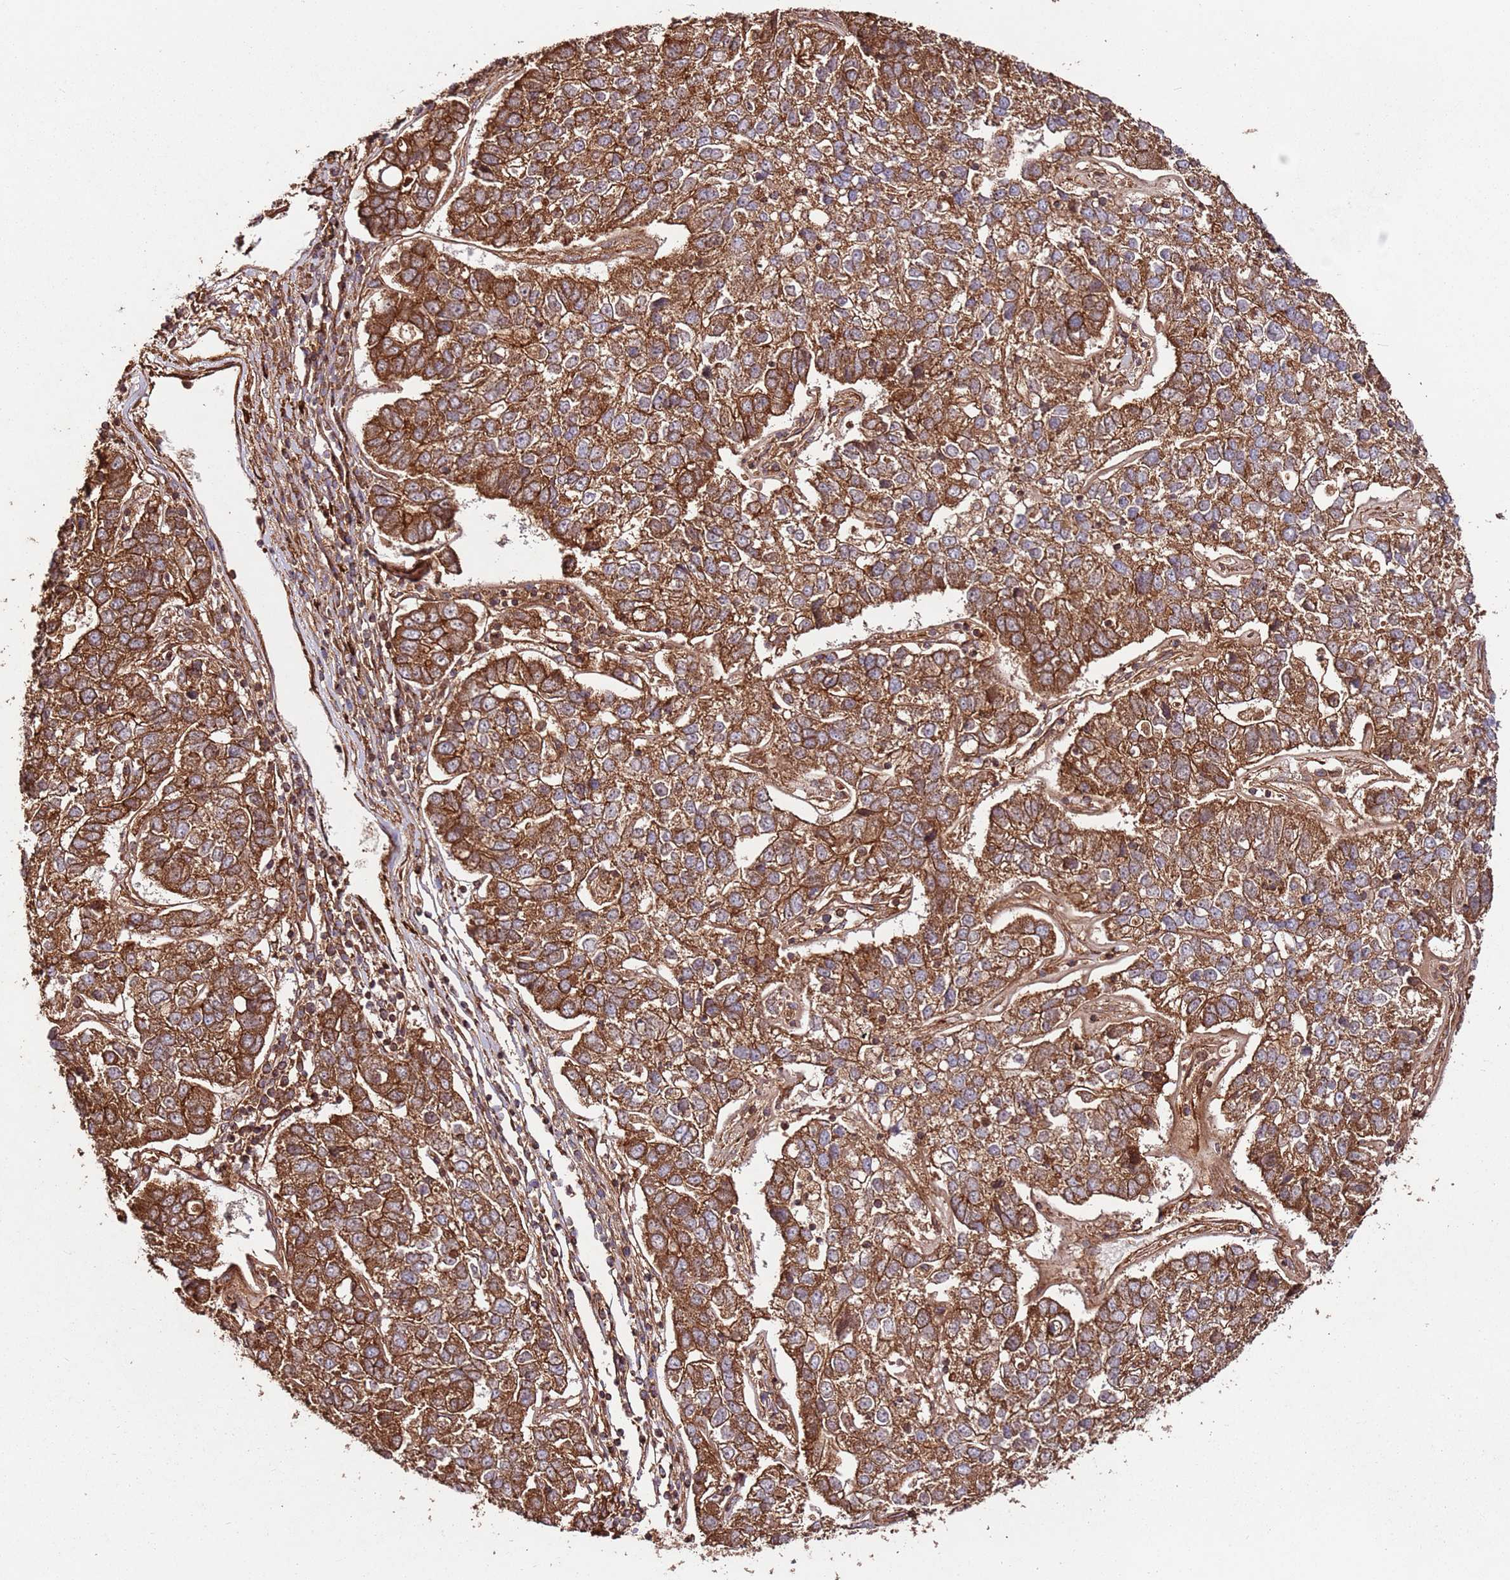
{"staining": {"intensity": "strong", "quantity": ">75%", "location": "cytoplasmic/membranous"}, "tissue": "pancreatic cancer", "cell_type": "Tumor cells", "image_type": "cancer", "snomed": [{"axis": "morphology", "description": "Adenocarcinoma, NOS"}, {"axis": "topography", "description": "Pancreas"}], "caption": "Immunohistochemical staining of human adenocarcinoma (pancreatic) displays high levels of strong cytoplasmic/membranous protein positivity in approximately >75% of tumor cells. (DAB IHC, brown staining for protein, blue staining for nuclei).", "gene": "FAM186A", "patient": {"sex": "female", "age": 61}}